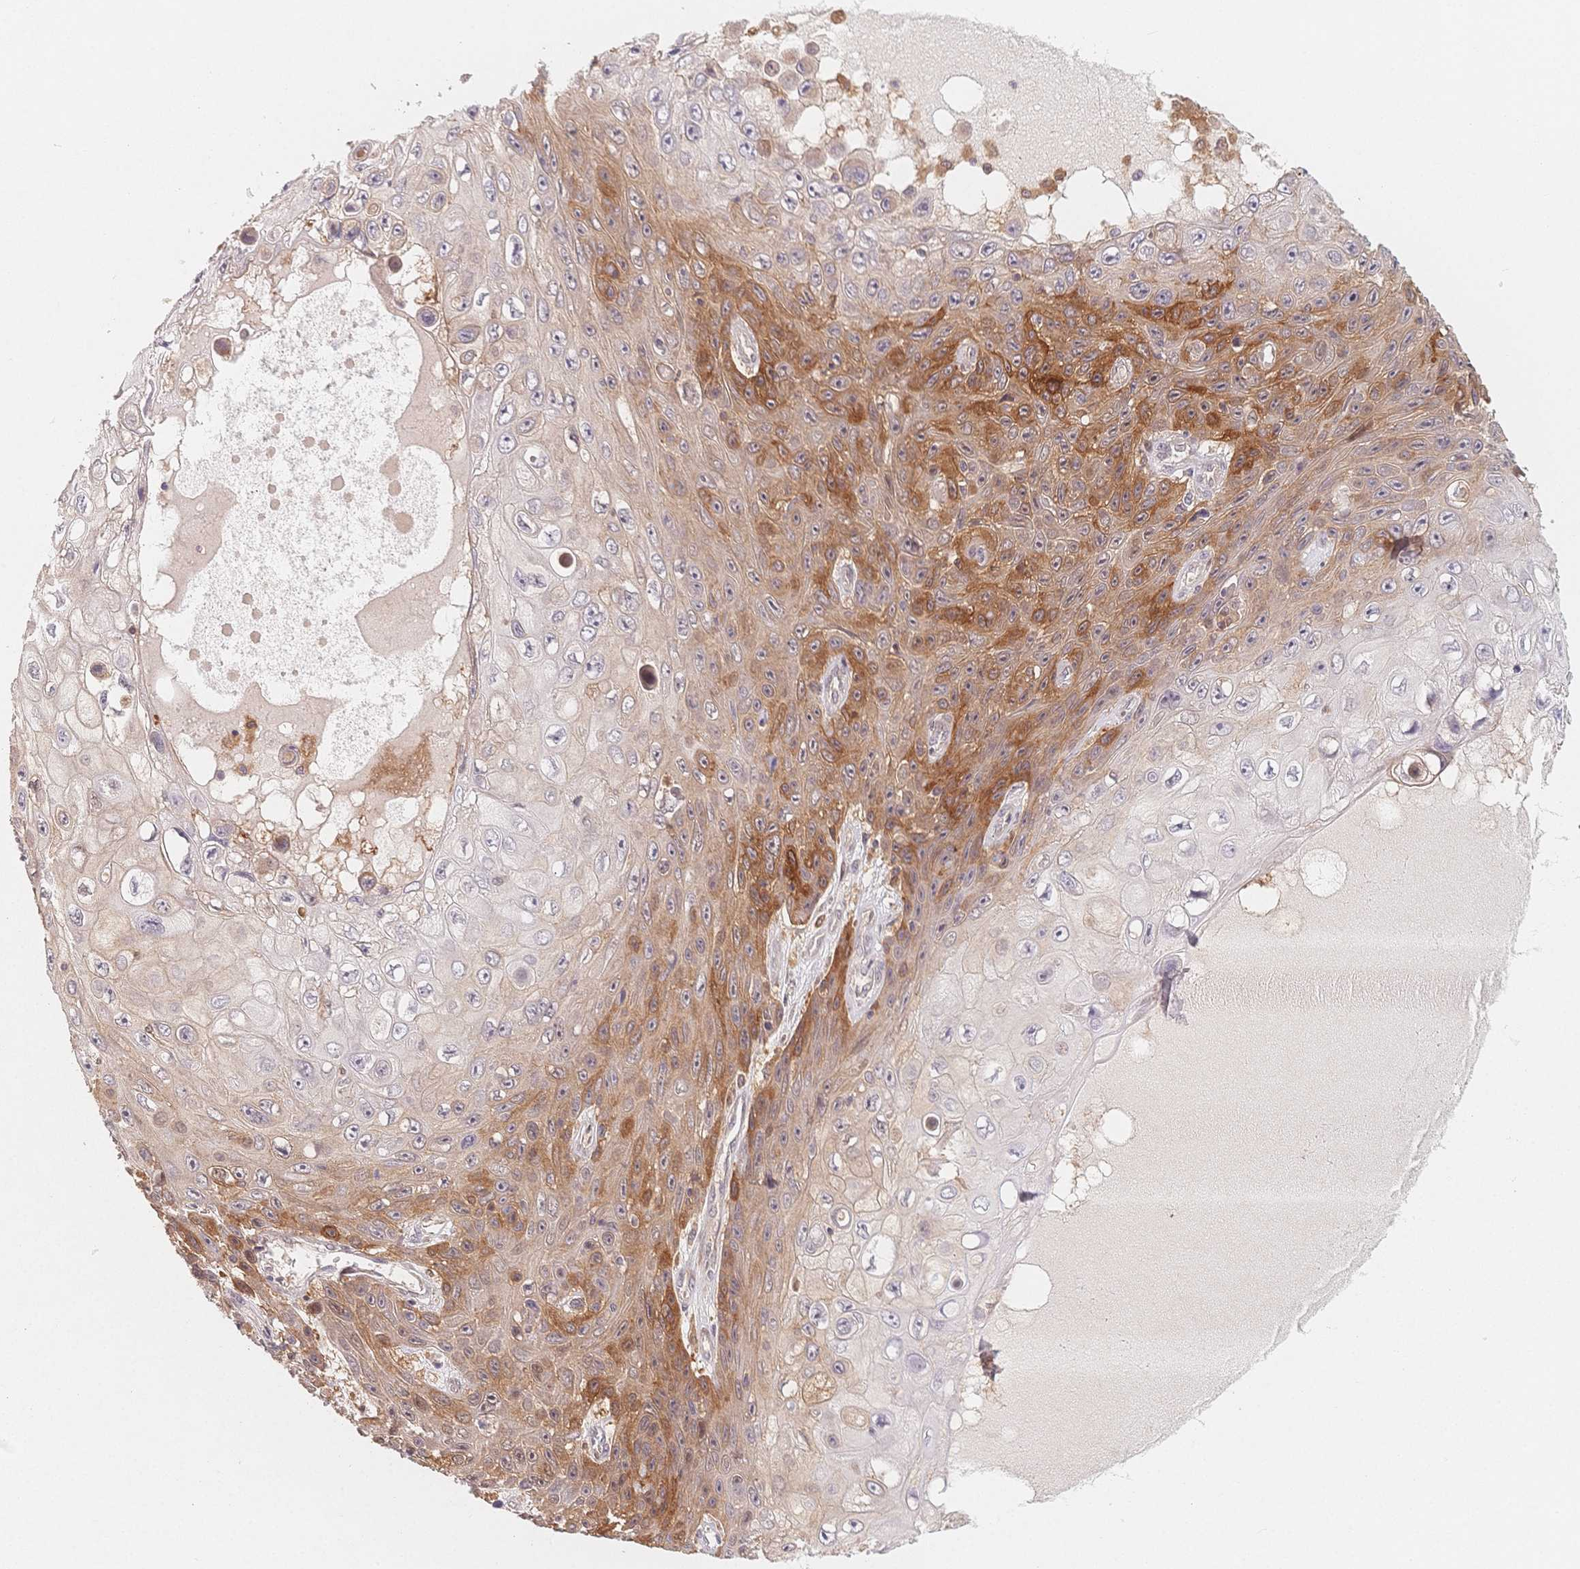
{"staining": {"intensity": "moderate", "quantity": "<25%", "location": "cytoplasmic/membranous"}, "tissue": "skin cancer", "cell_type": "Tumor cells", "image_type": "cancer", "snomed": [{"axis": "morphology", "description": "Squamous cell carcinoma, NOS"}, {"axis": "topography", "description": "Skin"}], "caption": "A brown stain labels moderate cytoplasmic/membranous staining of a protein in human skin cancer (squamous cell carcinoma) tumor cells.", "gene": "C12orf75", "patient": {"sex": "male", "age": 82}}